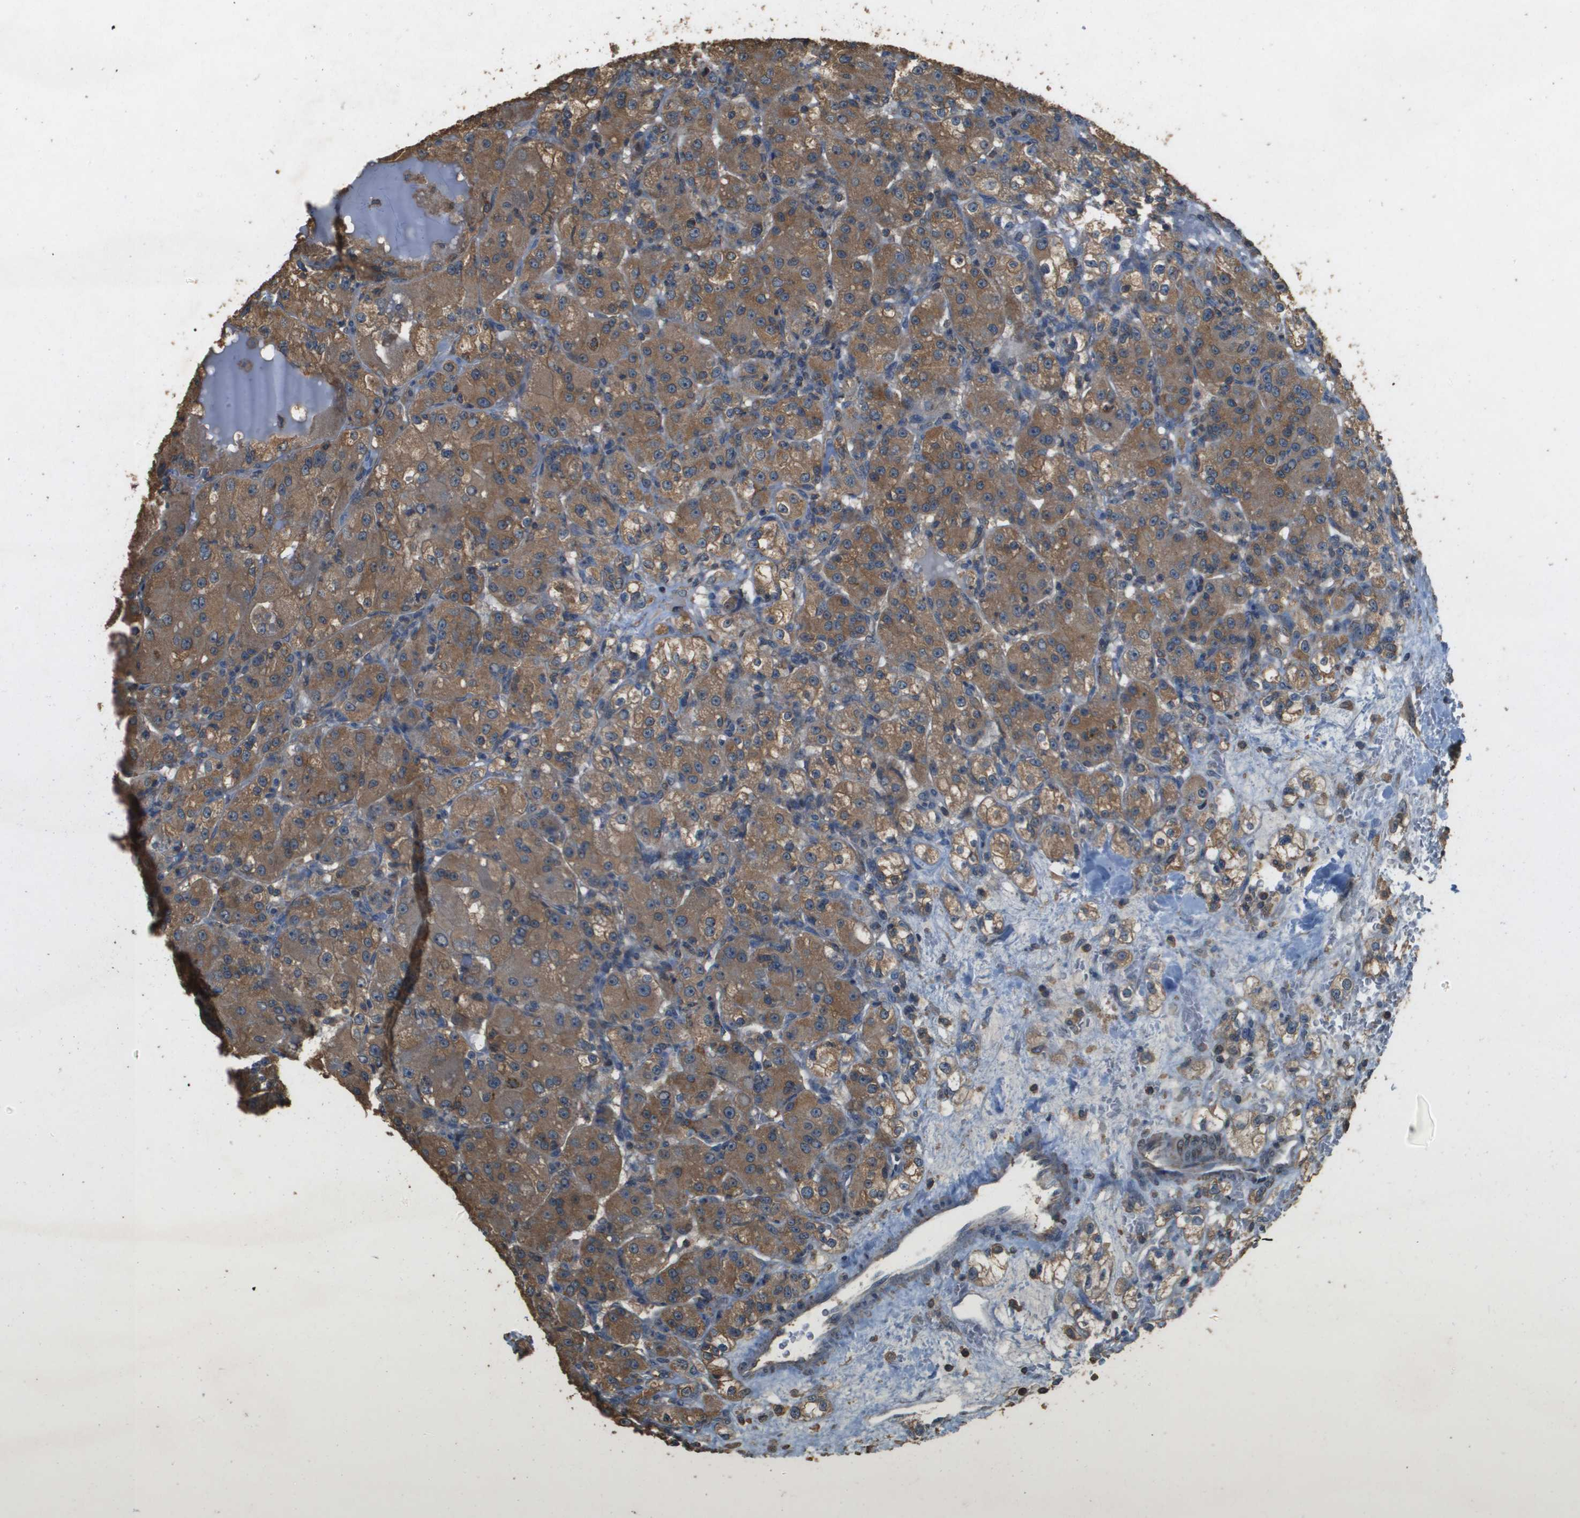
{"staining": {"intensity": "moderate", "quantity": ">75%", "location": "cytoplasmic/membranous"}, "tissue": "renal cancer", "cell_type": "Tumor cells", "image_type": "cancer", "snomed": [{"axis": "morphology", "description": "Normal tissue, NOS"}, {"axis": "morphology", "description": "Adenocarcinoma, NOS"}, {"axis": "topography", "description": "Kidney"}], "caption": "IHC of adenocarcinoma (renal) demonstrates medium levels of moderate cytoplasmic/membranous staining in approximately >75% of tumor cells.", "gene": "MS4A7", "patient": {"sex": "male", "age": 61}}